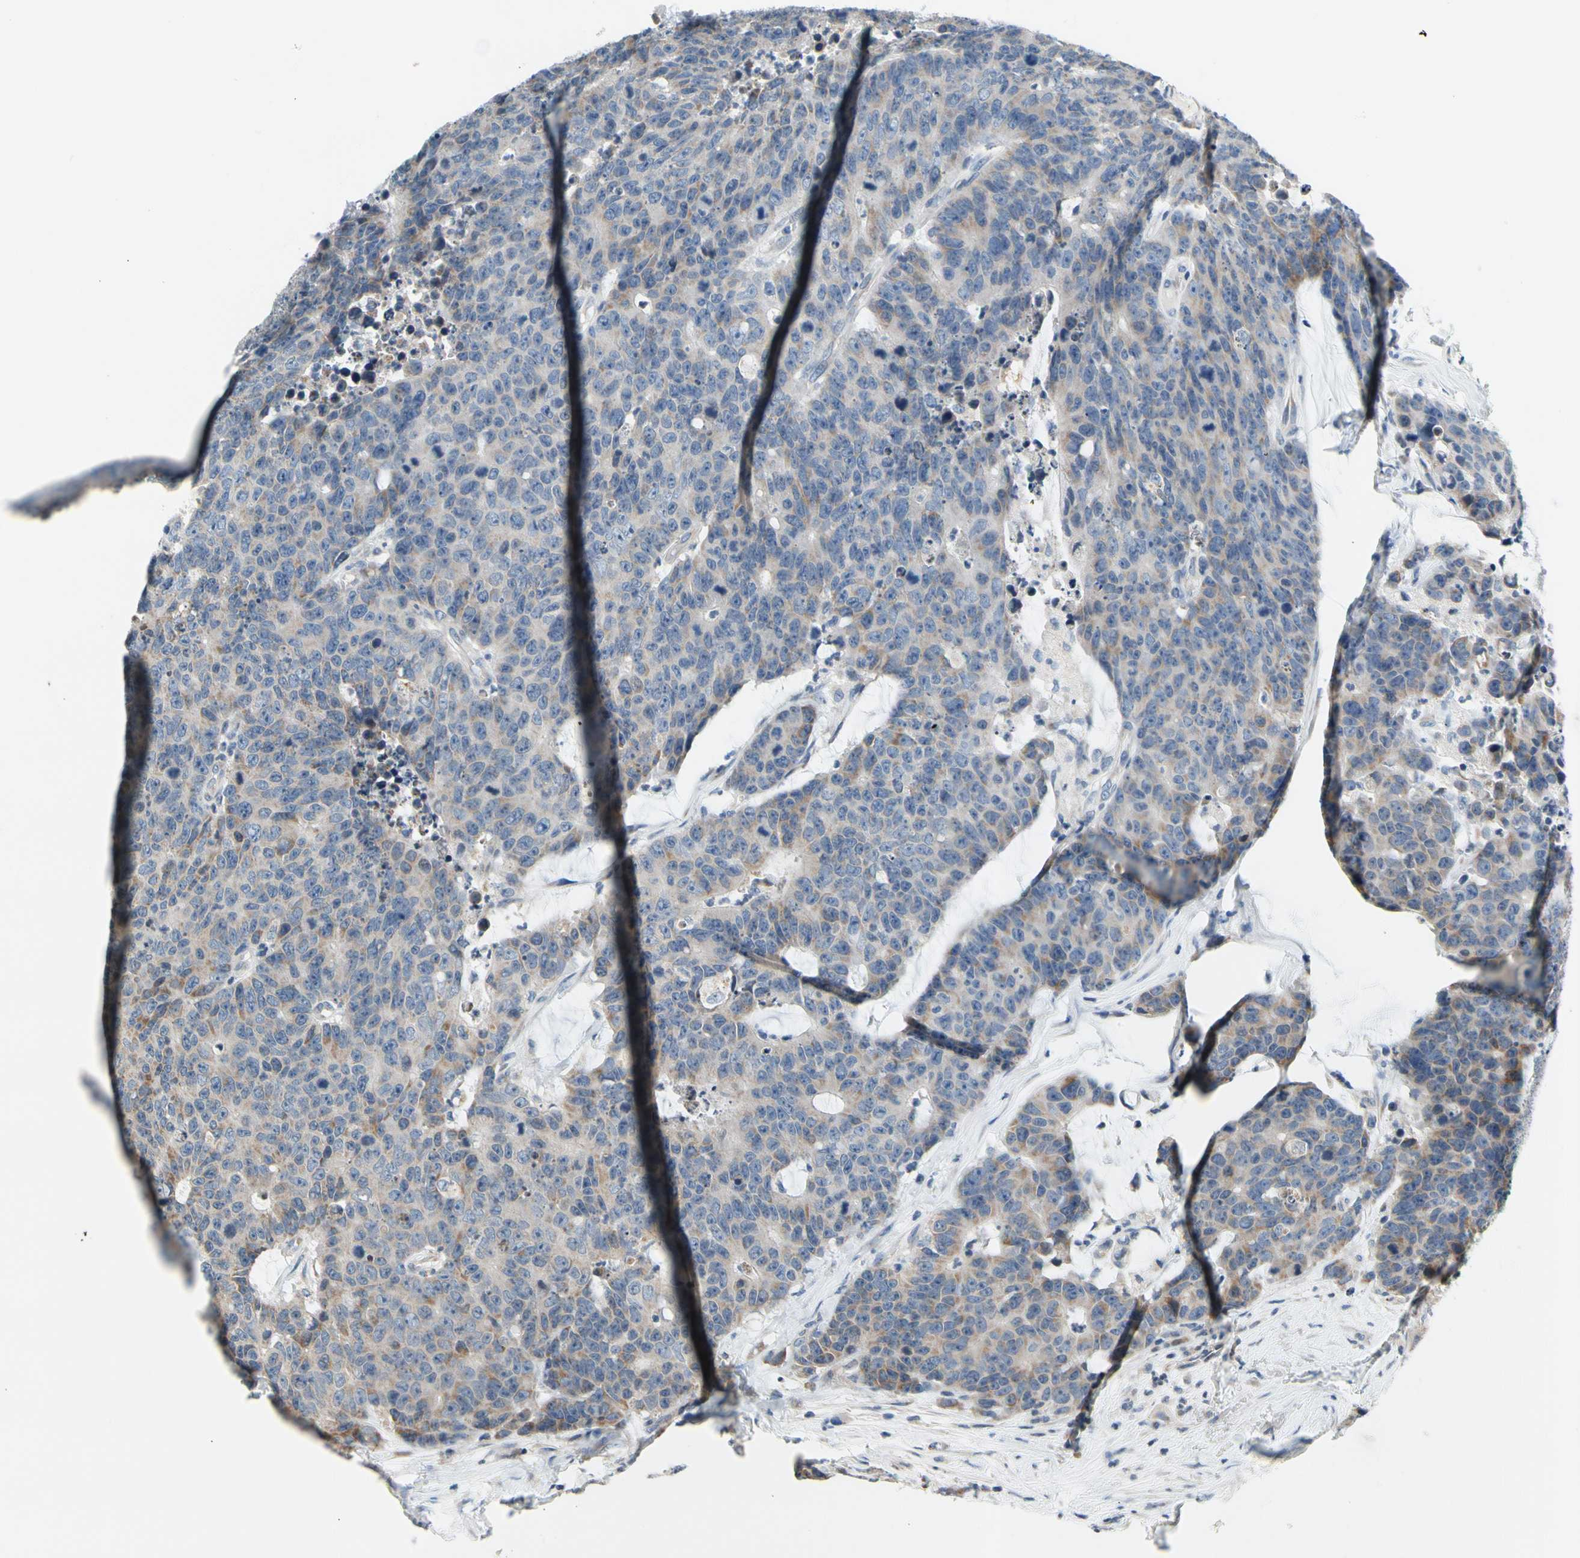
{"staining": {"intensity": "negative", "quantity": "none", "location": "none"}, "tissue": "colorectal cancer", "cell_type": "Tumor cells", "image_type": "cancer", "snomed": [{"axis": "morphology", "description": "Adenocarcinoma, NOS"}, {"axis": "topography", "description": "Colon"}], "caption": "This is an IHC image of adenocarcinoma (colorectal). There is no expression in tumor cells.", "gene": "SOX30", "patient": {"sex": "female", "age": 86}}